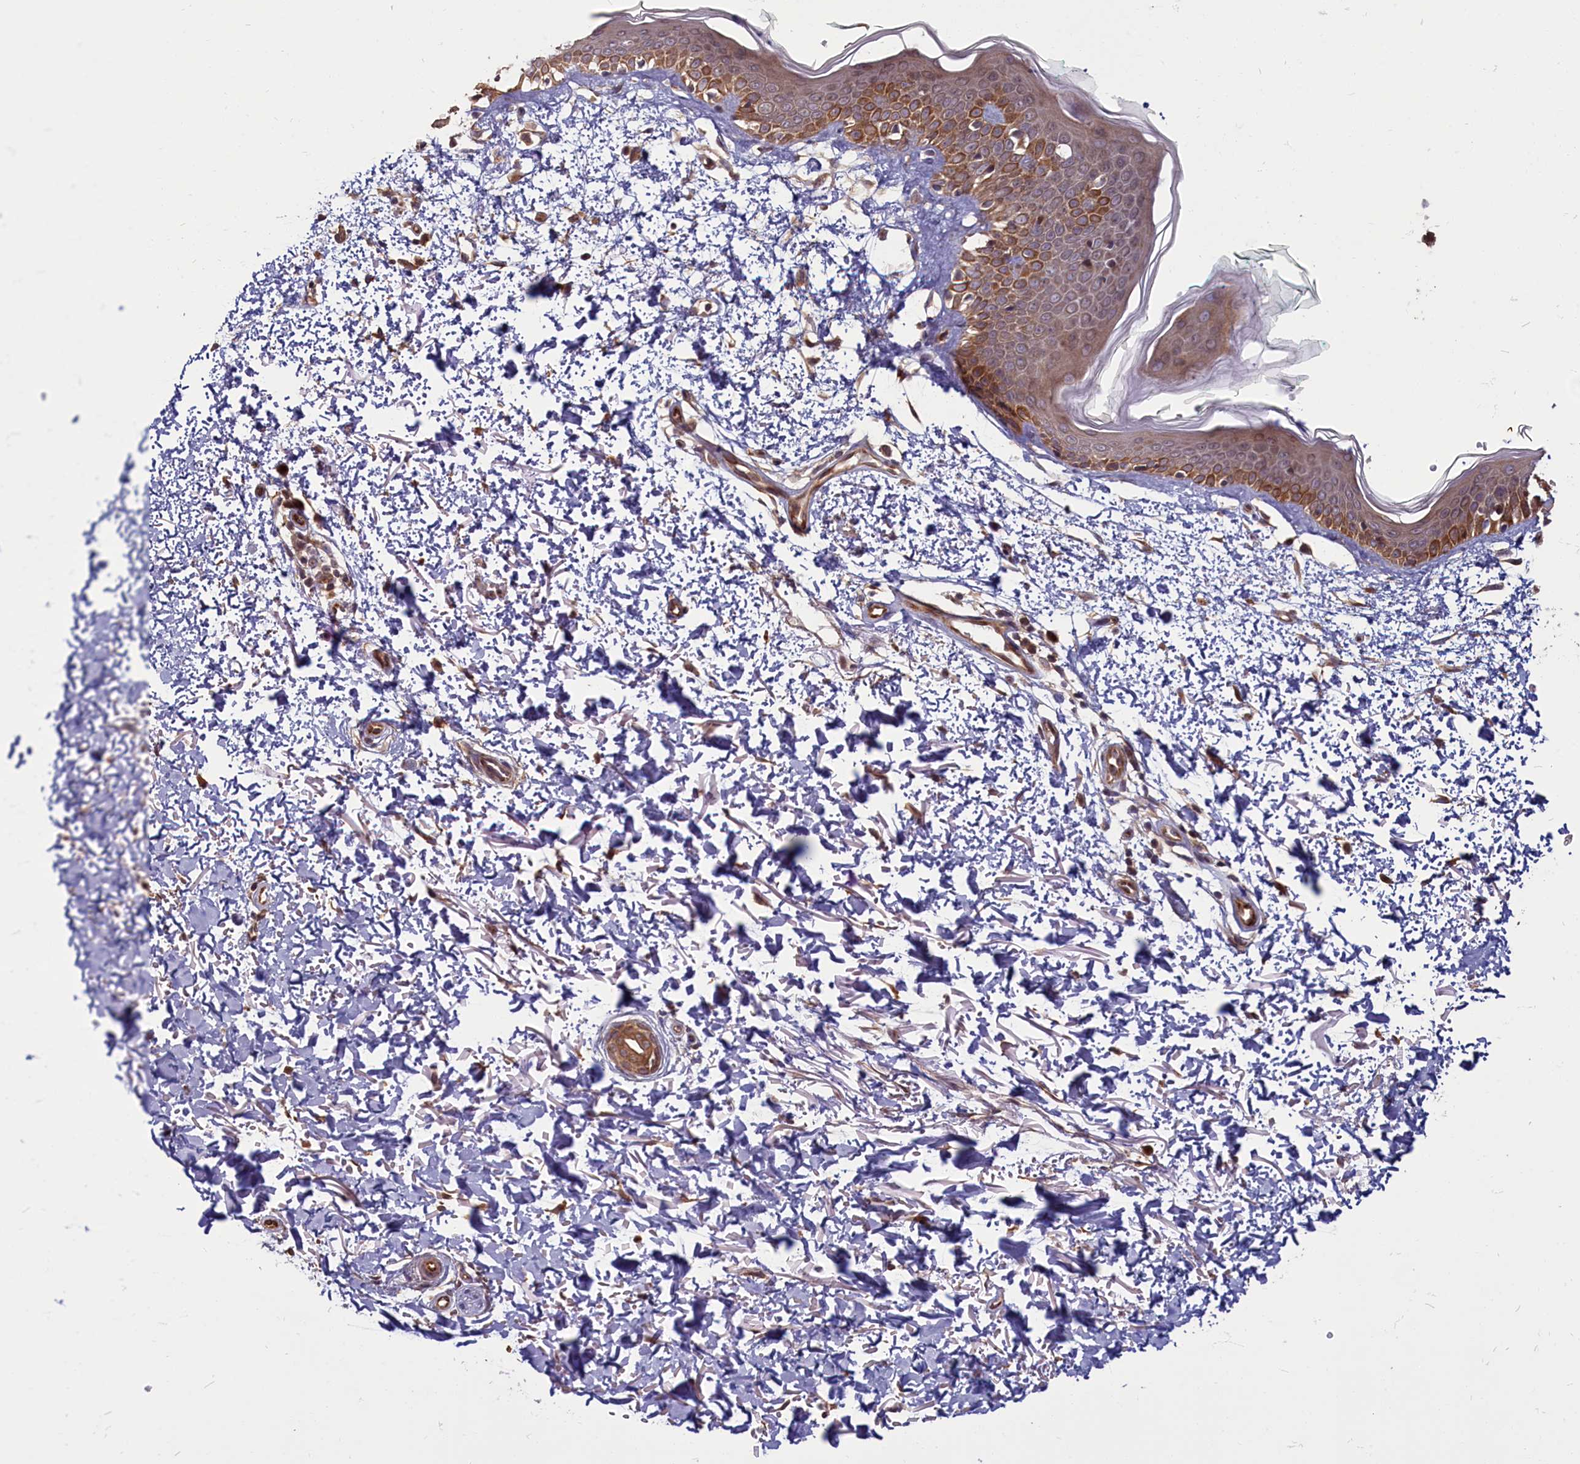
{"staining": {"intensity": "moderate", "quantity": "25%-75%", "location": "cytoplasmic/membranous"}, "tissue": "skin", "cell_type": "Fibroblasts", "image_type": "normal", "snomed": [{"axis": "morphology", "description": "Normal tissue, NOS"}, {"axis": "topography", "description": "Skin"}], "caption": "An image of skin stained for a protein displays moderate cytoplasmic/membranous brown staining in fibroblasts. (Brightfield microscopy of DAB IHC at high magnification).", "gene": "ENSG00000274944", "patient": {"sex": "male", "age": 66}}